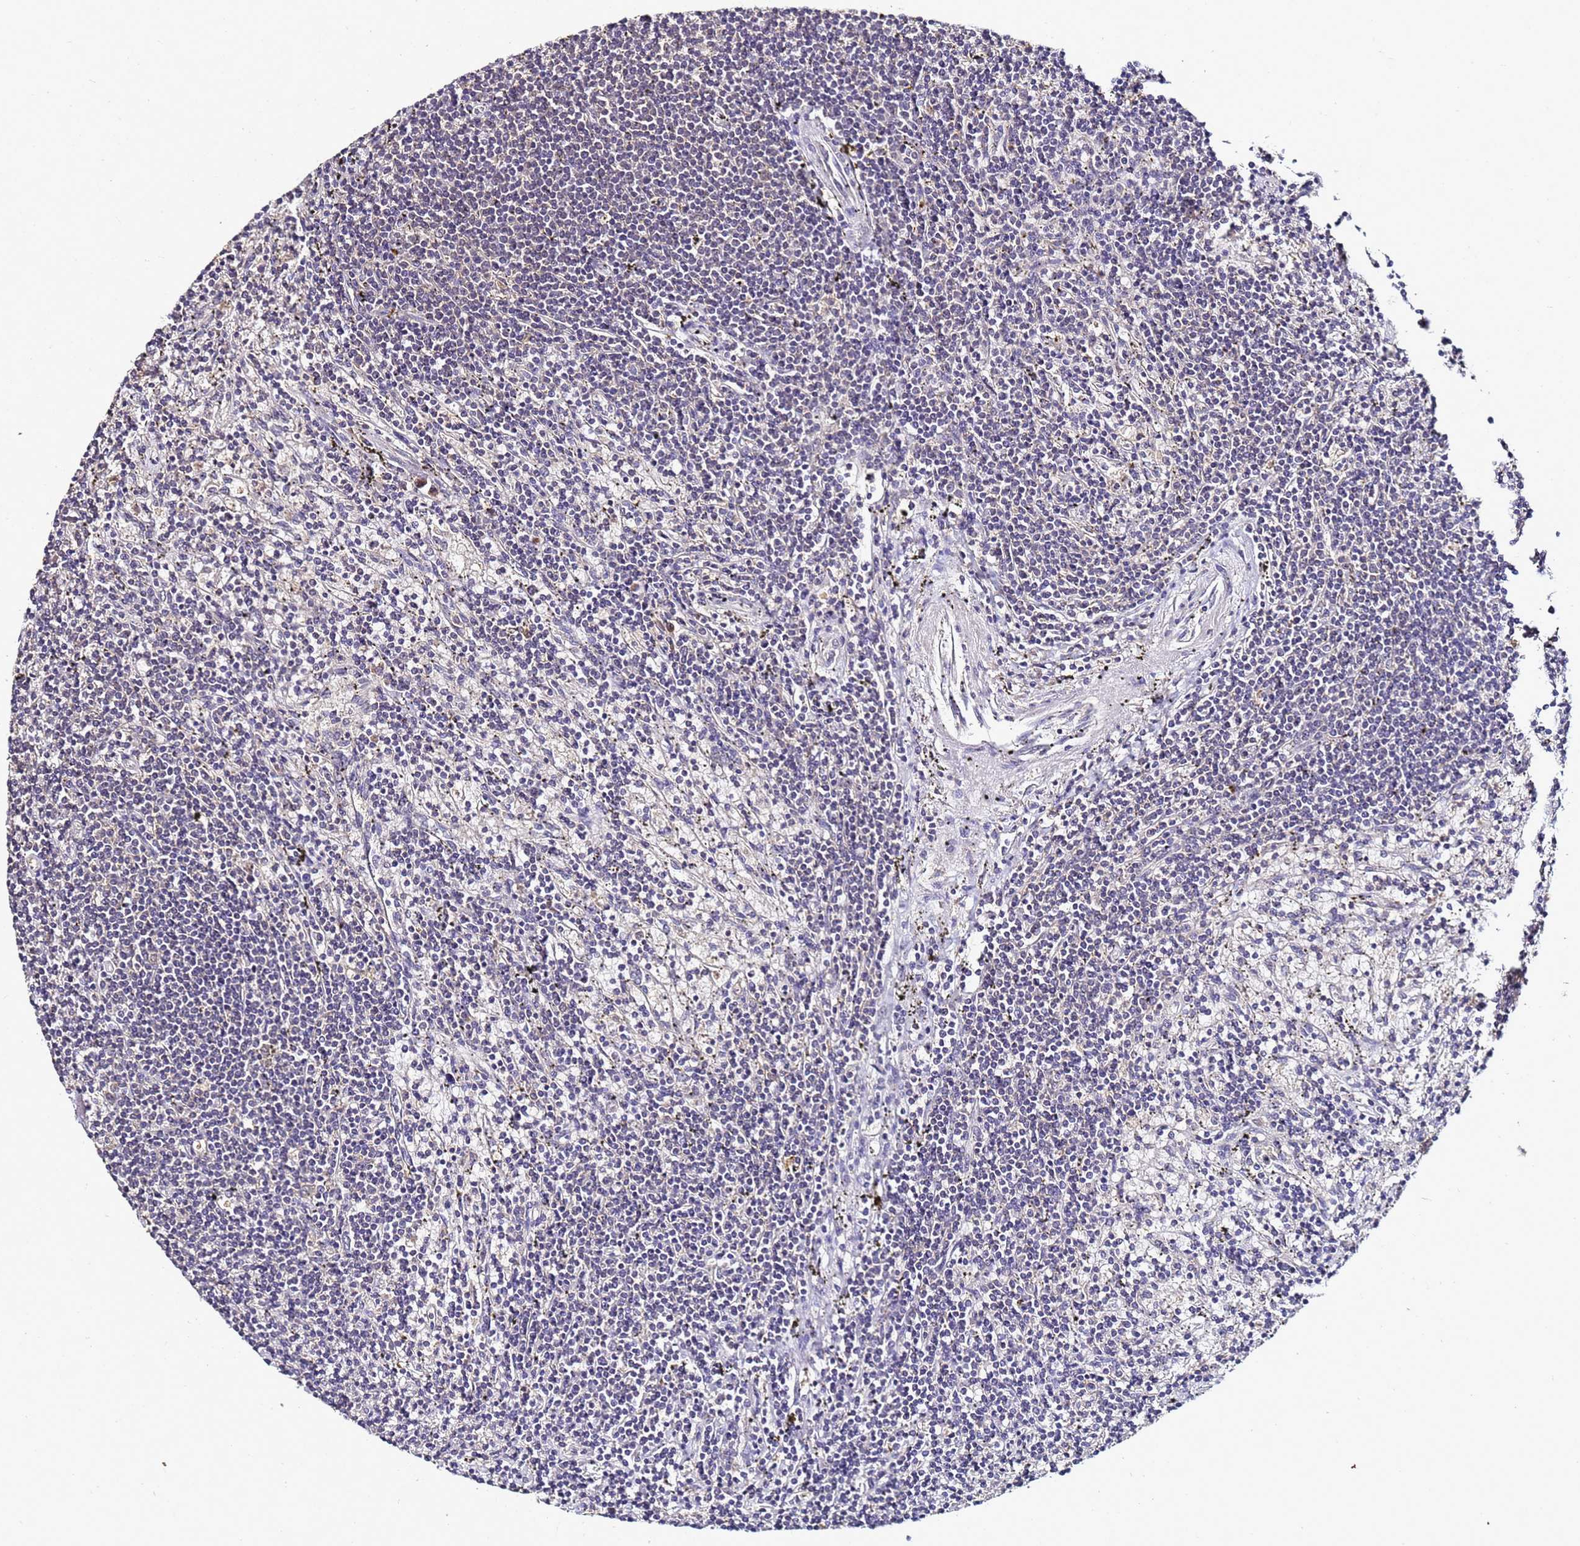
{"staining": {"intensity": "negative", "quantity": "none", "location": "none"}, "tissue": "lymphoma", "cell_type": "Tumor cells", "image_type": "cancer", "snomed": [{"axis": "morphology", "description": "Malignant lymphoma, non-Hodgkin's type, Low grade"}, {"axis": "topography", "description": "Spleen"}], "caption": "Lymphoma was stained to show a protein in brown. There is no significant expression in tumor cells.", "gene": "ANKRD17", "patient": {"sex": "male", "age": 76}}